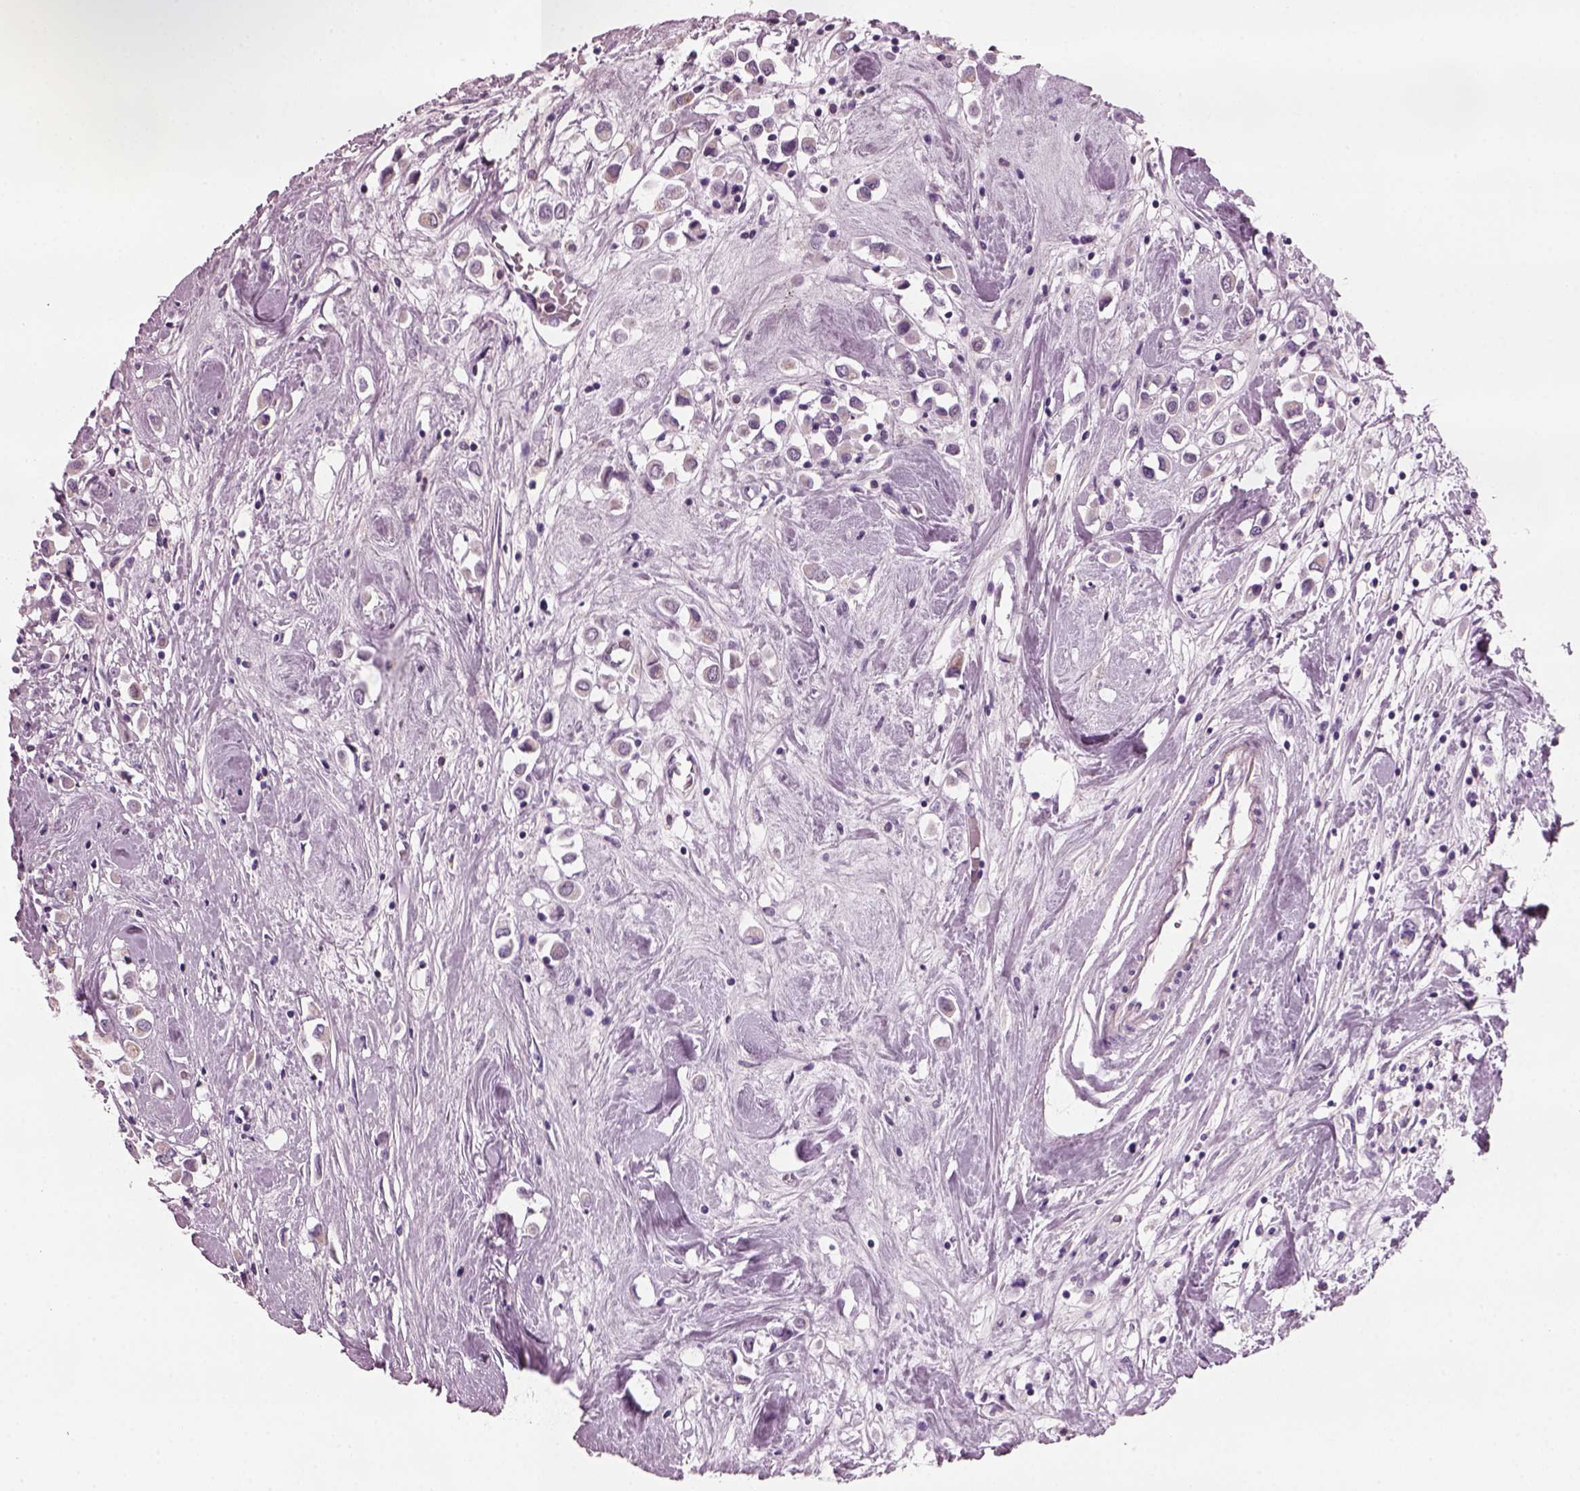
{"staining": {"intensity": "negative", "quantity": "none", "location": "none"}, "tissue": "breast cancer", "cell_type": "Tumor cells", "image_type": "cancer", "snomed": [{"axis": "morphology", "description": "Duct carcinoma"}, {"axis": "topography", "description": "Breast"}], "caption": "A high-resolution histopathology image shows immunohistochemistry staining of breast intraductal carcinoma, which reveals no significant expression in tumor cells. The staining is performed using DAB (3,3'-diaminobenzidine) brown chromogen with nuclei counter-stained in using hematoxylin.", "gene": "PRR9", "patient": {"sex": "female", "age": 61}}